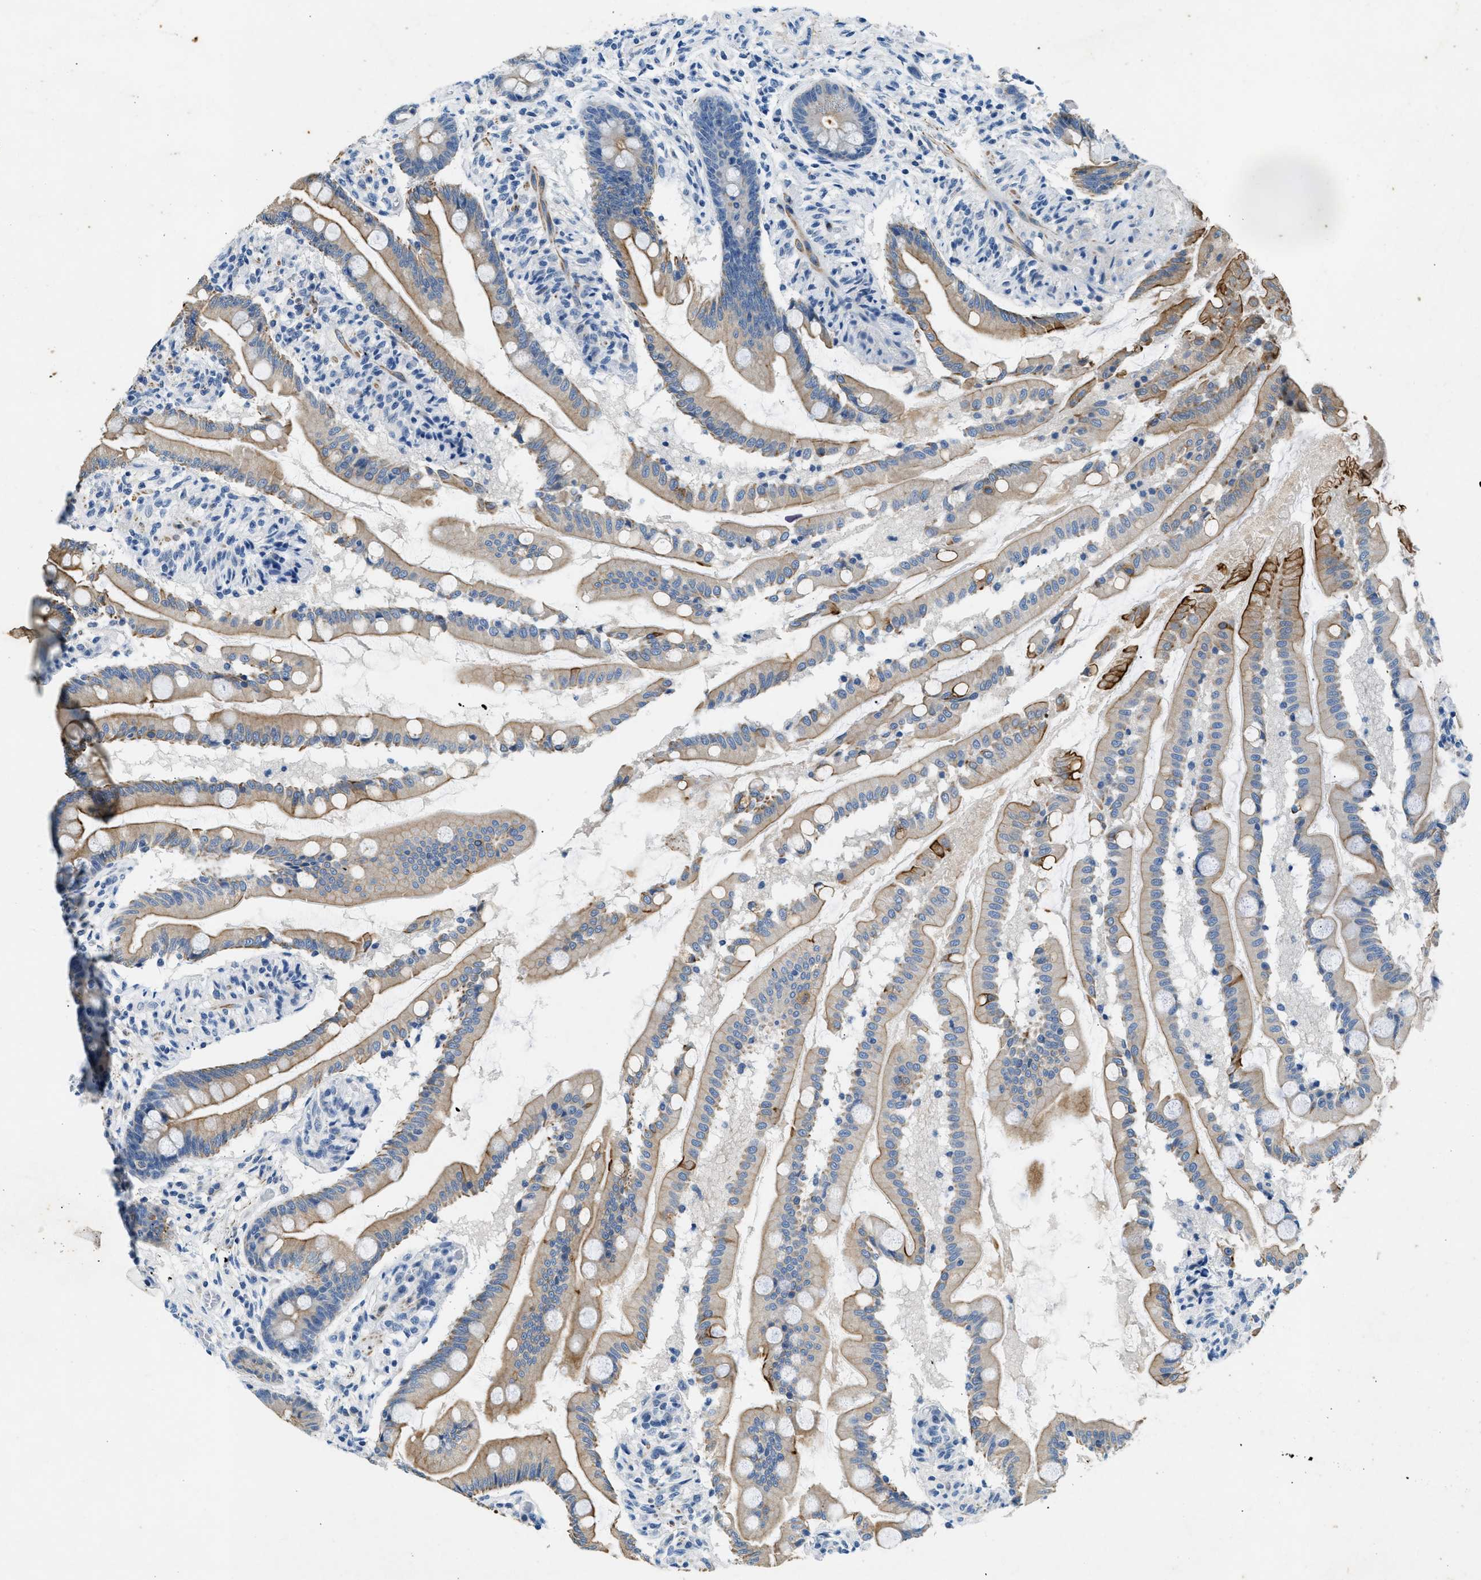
{"staining": {"intensity": "strong", "quantity": "25%-75%", "location": "cytoplasmic/membranous"}, "tissue": "small intestine", "cell_type": "Glandular cells", "image_type": "normal", "snomed": [{"axis": "morphology", "description": "Normal tissue, NOS"}, {"axis": "topography", "description": "Small intestine"}], "caption": "Immunohistochemical staining of benign human small intestine displays 25%-75% levels of strong cytoplasmic/membranous protein expression in about 25%-75% of glandular cells. The protein of interest is stained brown, and the nuclei are stained in blue (DAB IHC with brightfield microscopy, high magnification).", "gene": "CFAP20", "patient": {"sex": "female", "age": 56}}